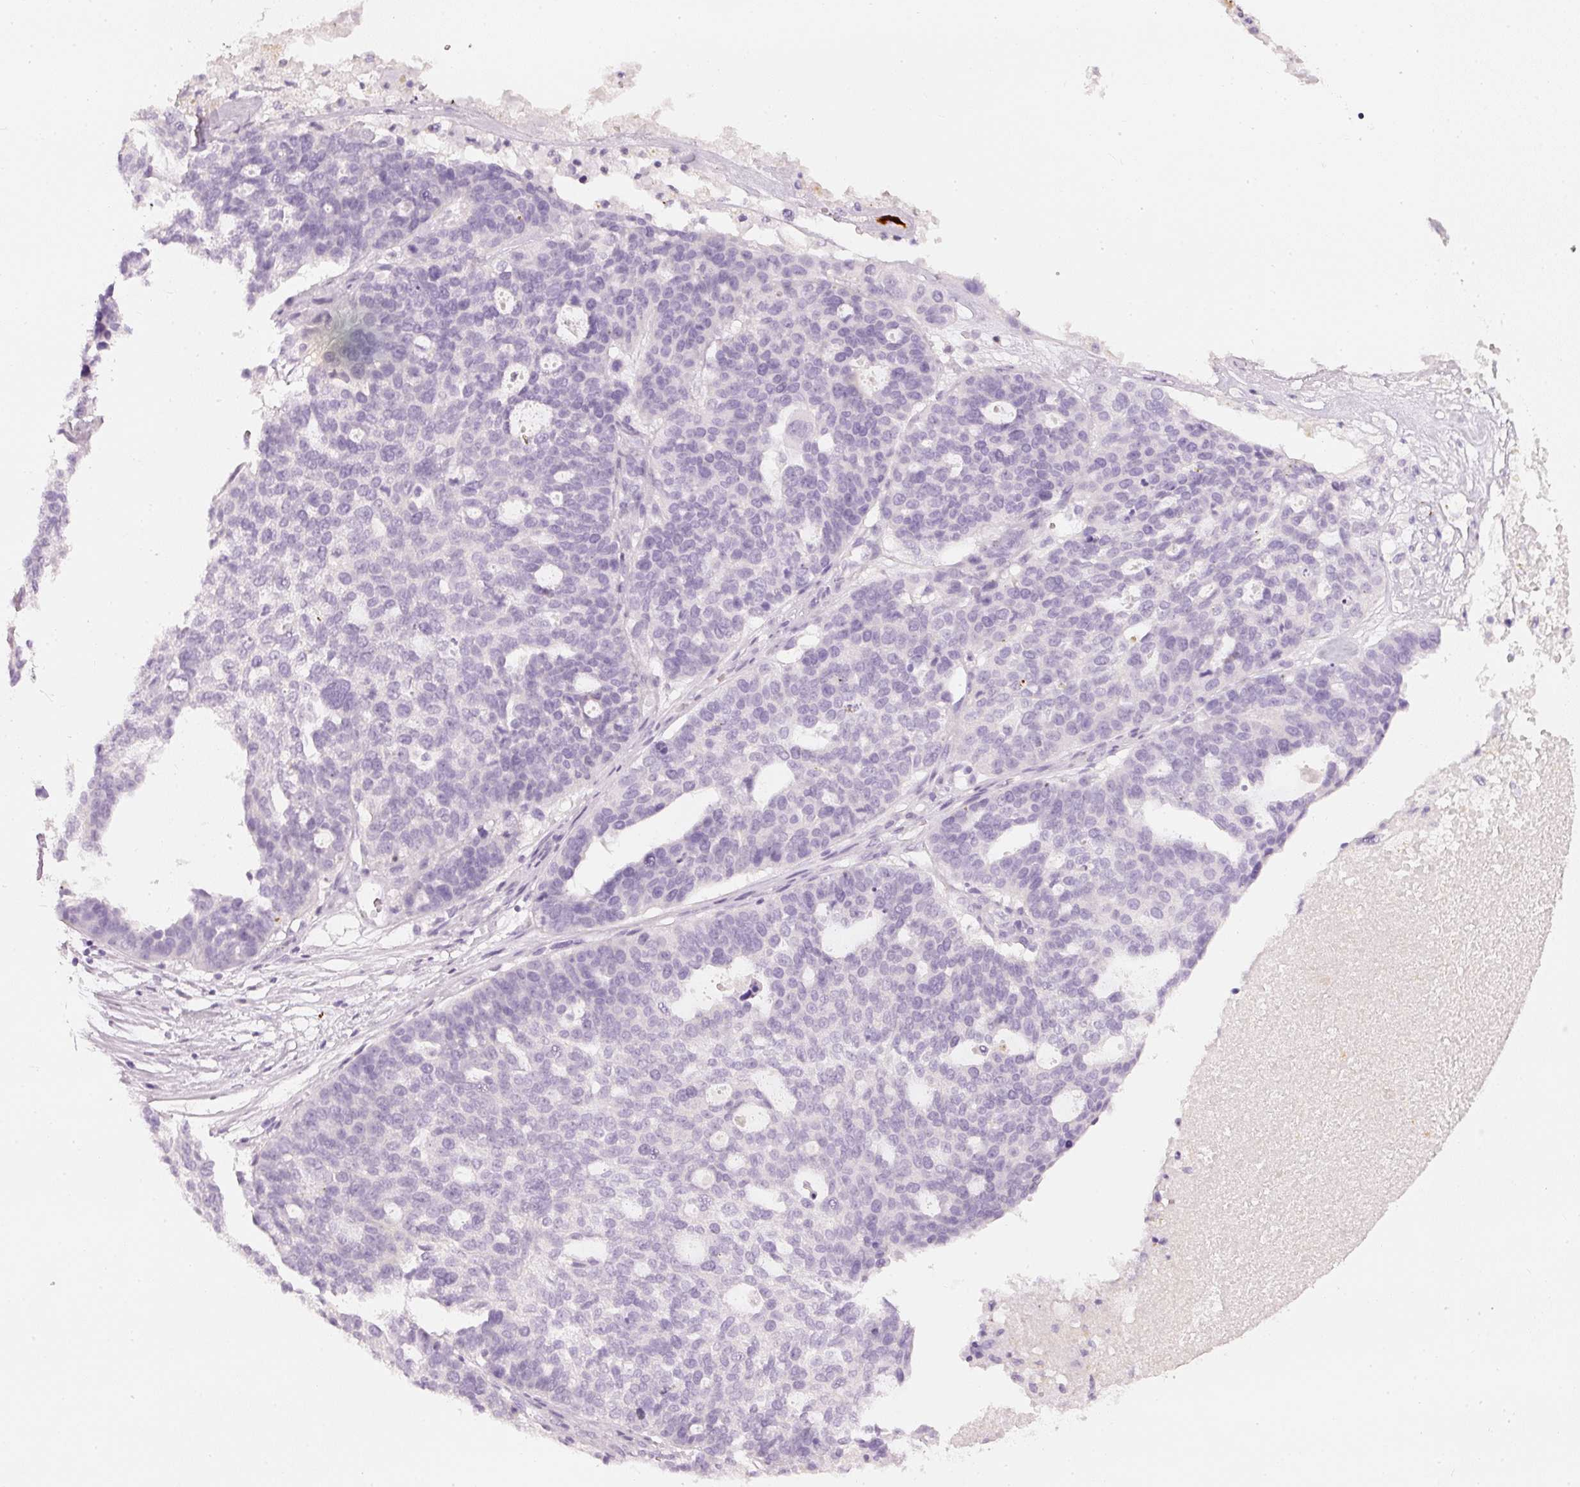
{"staining": {"intensity": "negative", "quantity": "none", "location": "none"}, "tissue": "ovarian cancer", "cell_type": "Tumor cells", "image_type": "cancer", "snomed": [{"axis": "morphology", "description": "Cystadenocarcinoma, serous, NOS"}, {"axis": "topography", "description": "Ovary"}], "caption": "Tumor cells are negative for protein expression in human ovarian cancer.", "gene": "LECT2", "patient": {"sex": "female", "age": 59}}